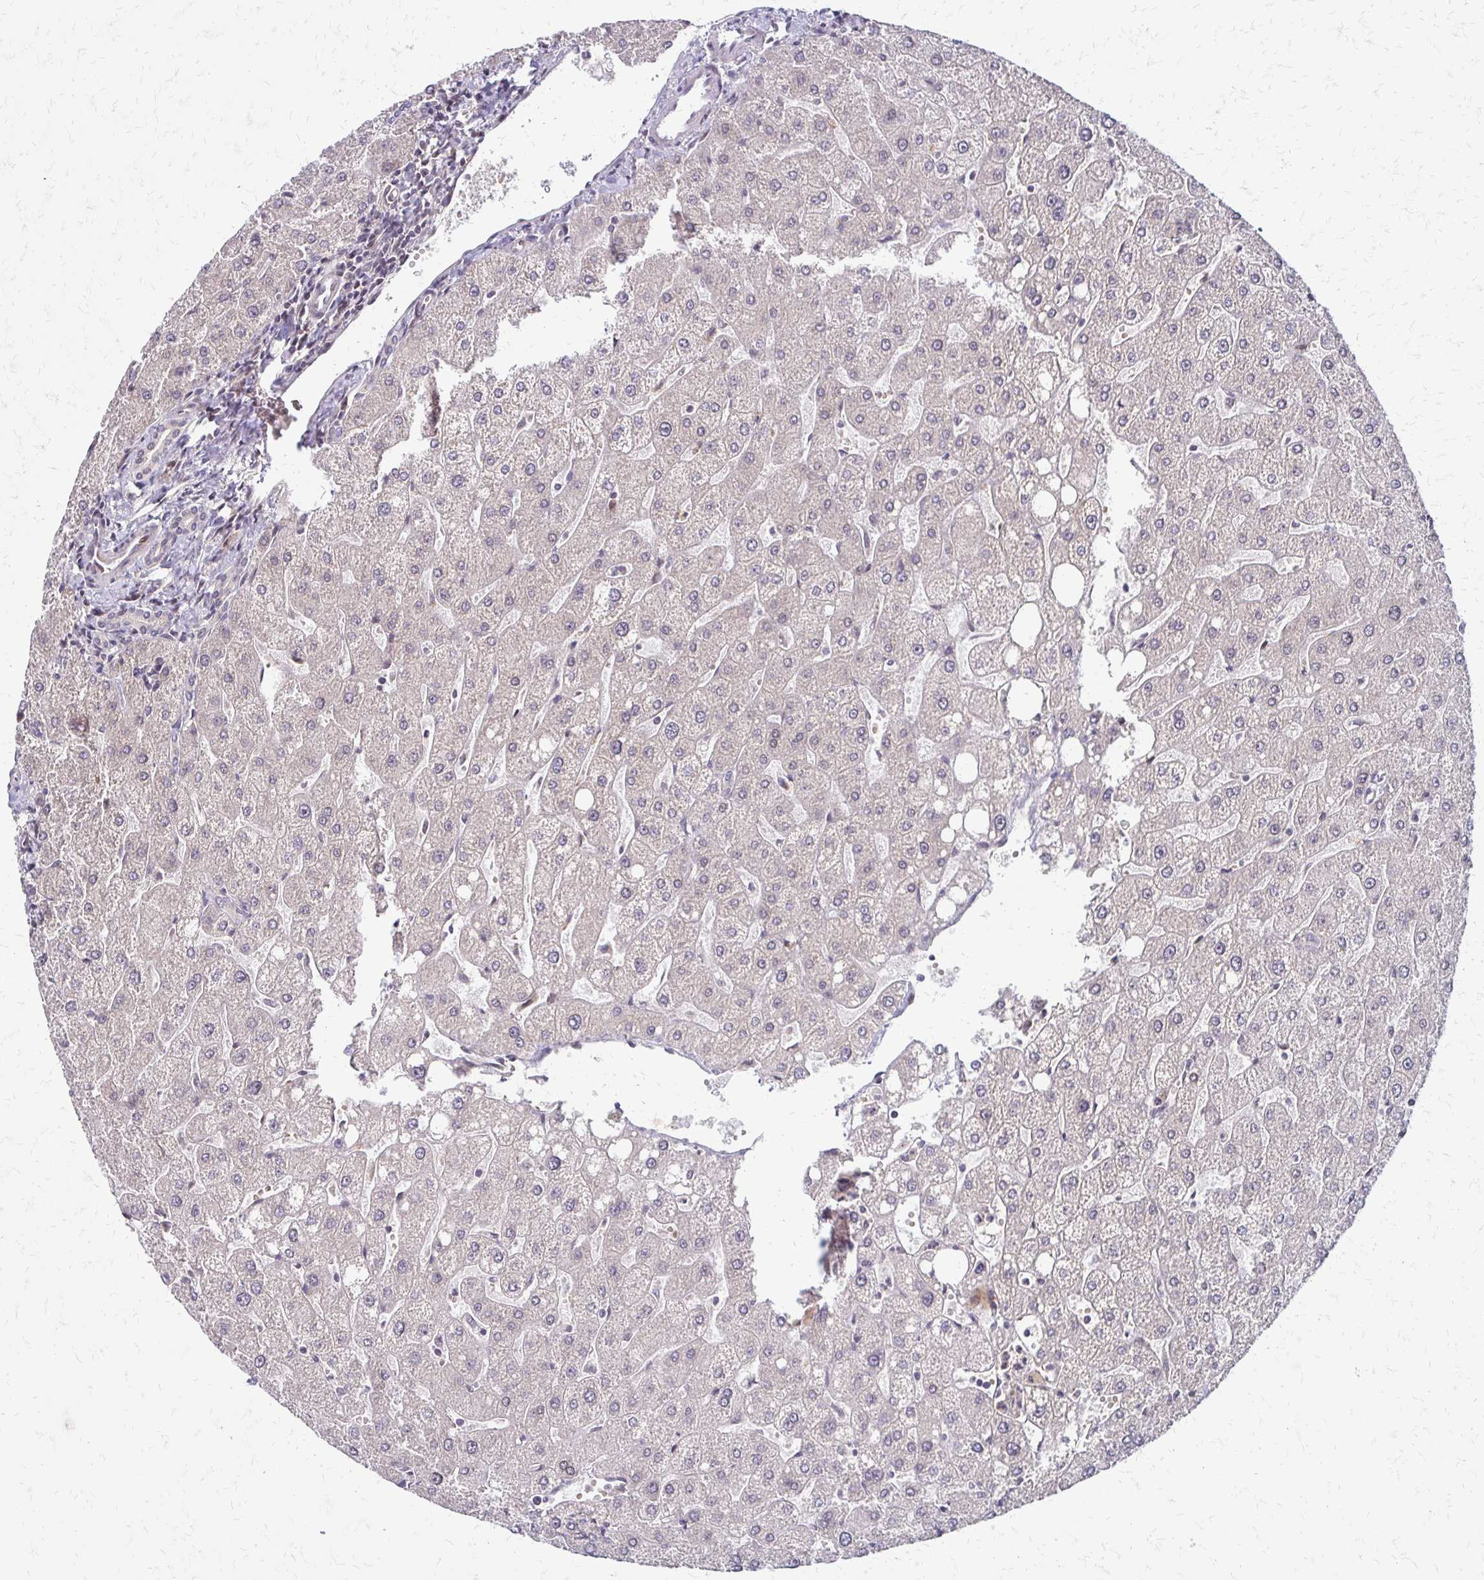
{"staining": {"intensity": "negative", "quantity": "none", "location": "none"}, "tissue": "liver", "cell_type": "Cholangiocytes", "image_type": "normal", "snomed": [{"axis": "morphology", "description": "Normal tissue, NOS"}, {"axis": "topography", "description": "Liver"}], "caption": "Liver was stained to show a protein in brown. There is no significant expression in cholangiocytes. (IHC, brightfield microscopy, high magnification).", "gene": "TRIR", "patient": {"sex": "male", "age": 67}}